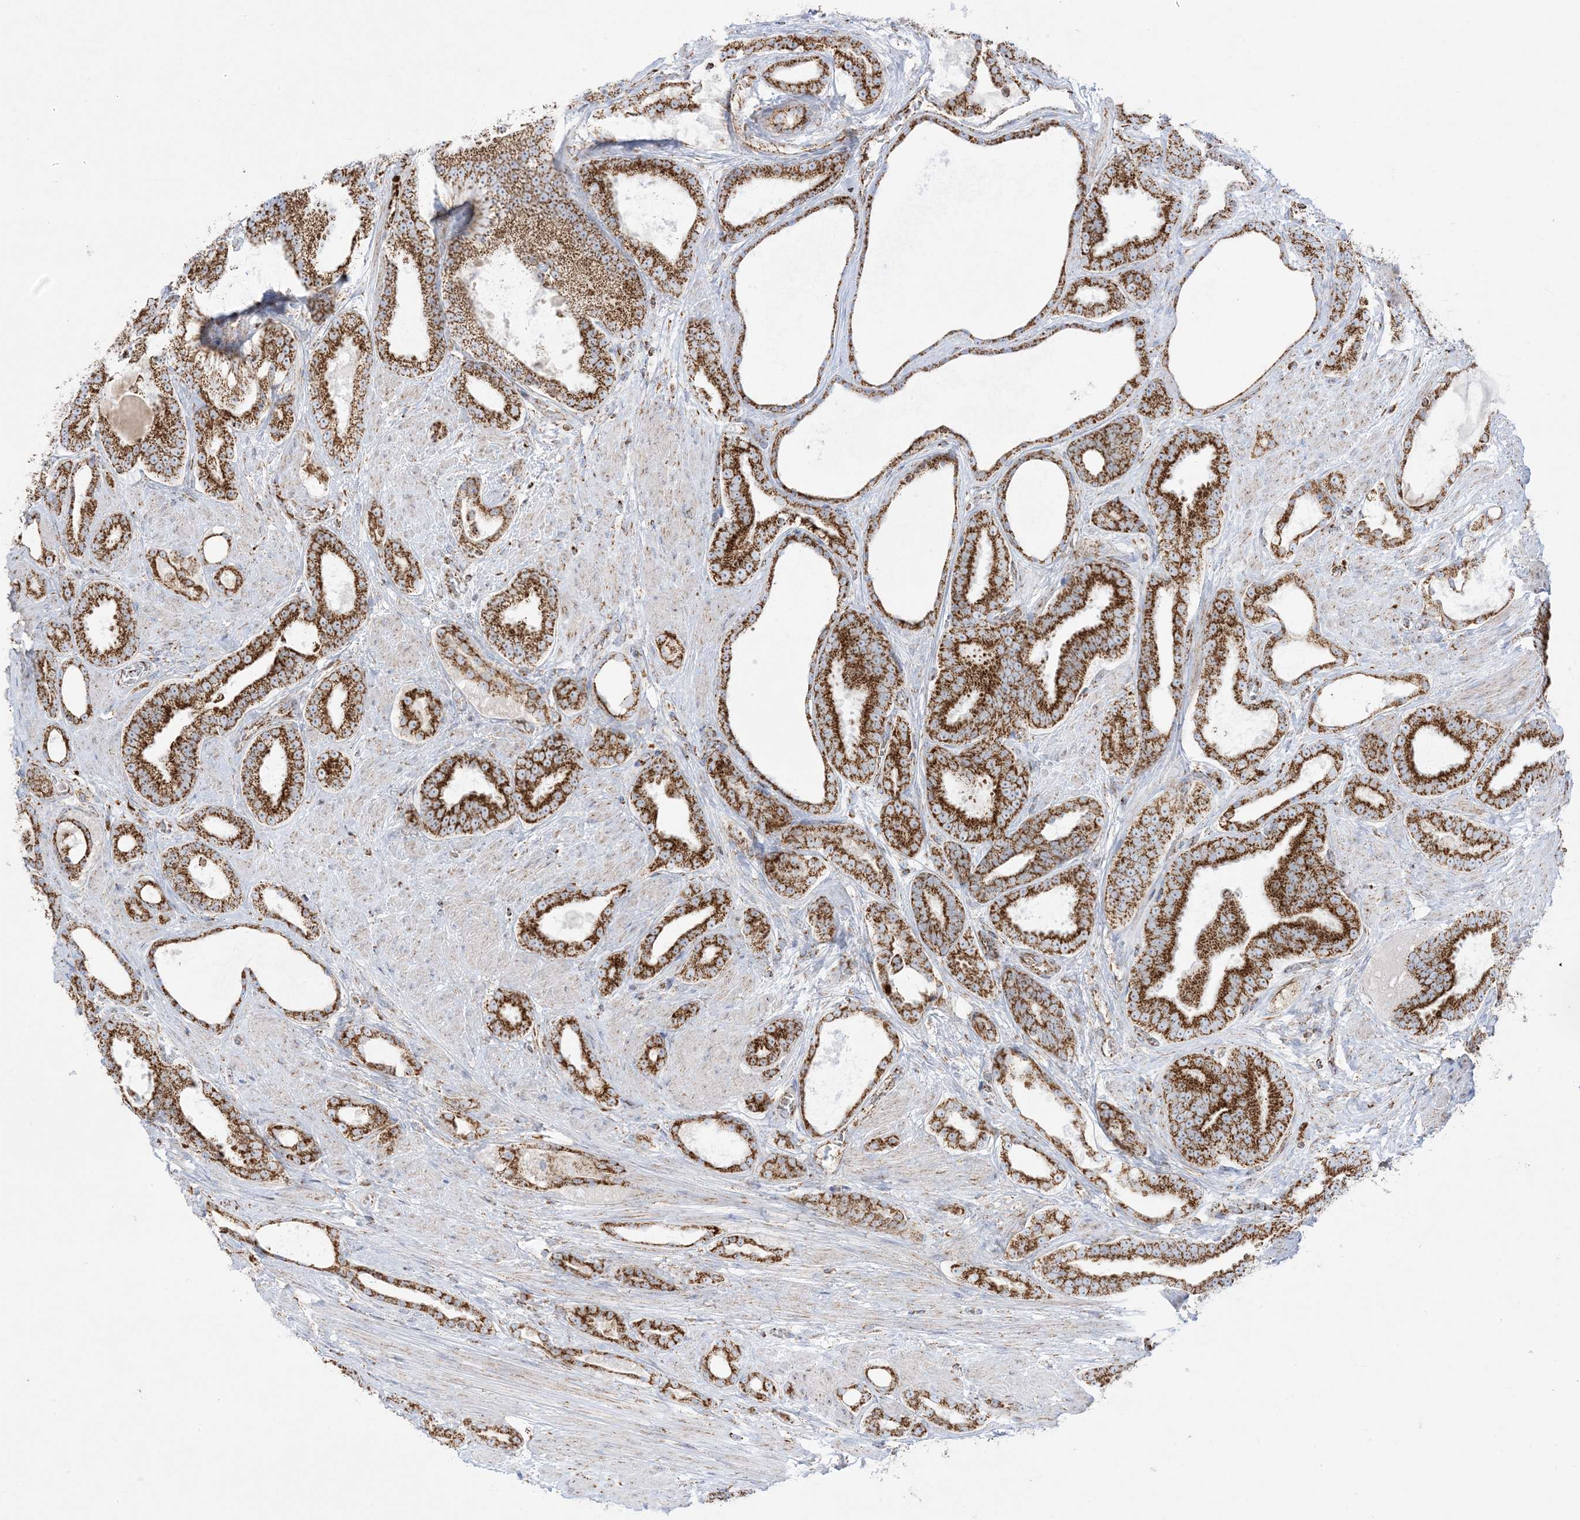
{"staining": {"intensity": "strong", "quantity": ">75%", "location": "cytoplasmic/membranous"}, "tissue": "prostate cancer", "cell_type": "Tumor cells", "image_type": "cancer", "snomed": [{"axis": "morphology", "description": "Adenocarcinoma, High grade"}, {"axis": "topography", "description": "Prostate"}], "caption": "Immunohistochemistry of prostate cancer demonstrates high levels of strong cytoplasmic/membranous staining in approximately >75% of tumor cells. The staining is performed using DAB brown chromogen to label protein expression. The nuclei are counter-stained blue using hematoxylin.", "gene": "MRPS36", "patient": {"sex": "male", "age": 60}}